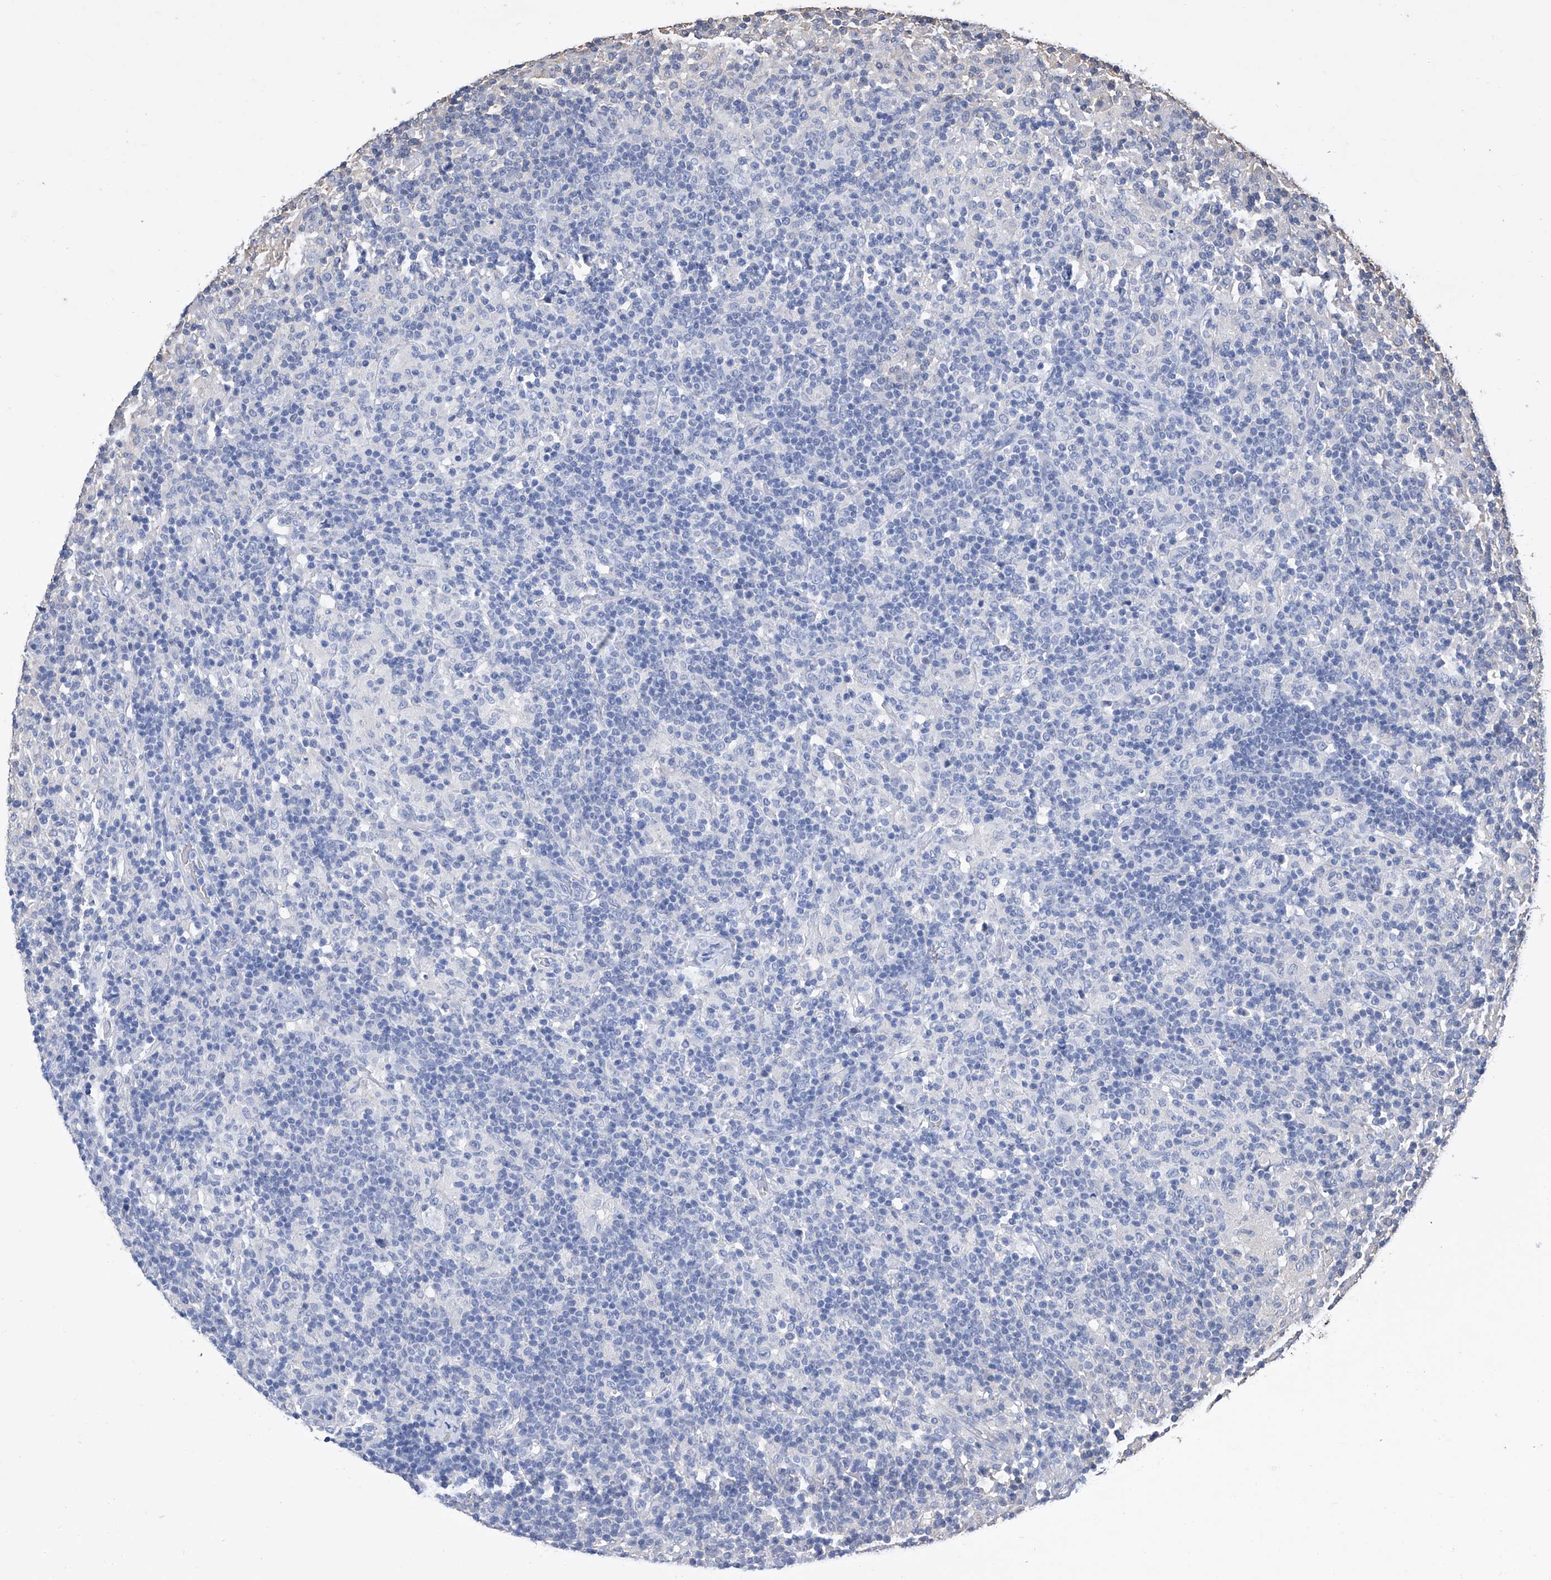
{"staining": {"intensity": "negative", "quantity": "none", "location": "none"}, "tissue": "lymphoma", "cell_type": "Tumor cells", "image_type": "cancer", "snomed": [{"axis": "morphology", "description": "Hodgkin's disease, NOS"}, {"axis": "topography", "description": "Lymph node"}], "caption": "Tumor cells show no significant protein expression in lymphoma.", "gene": "GPT", "patient": {"sex": "male", "age": 70}}